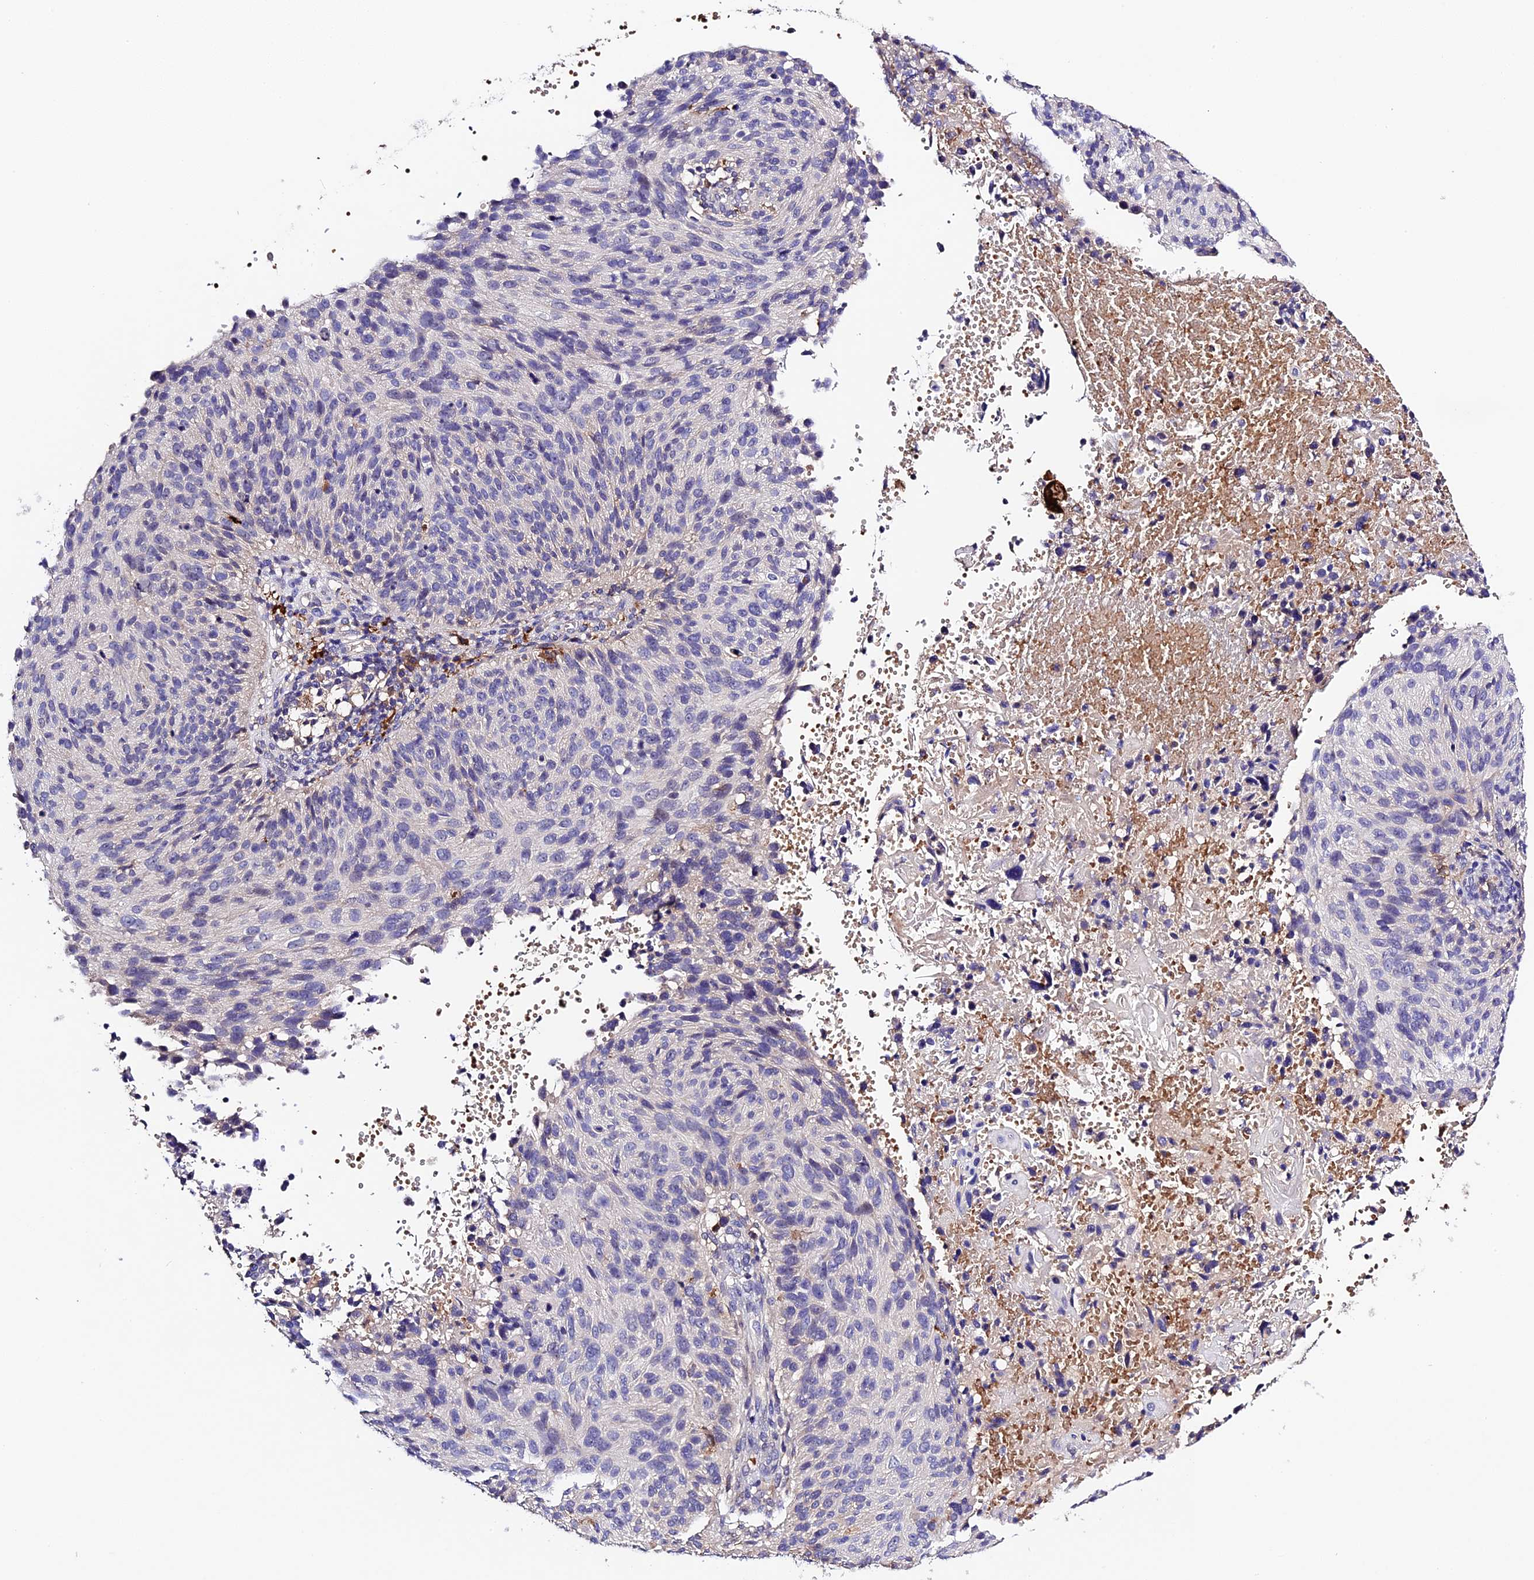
{"staining": {"intensity": "negative", "quantity": "none", "location": "none"}, "tissue": "cervical cancer", "cell_type": "Tumor cells", "image_type": "cancer", "snomed": [{"axis": "morphology", "description": "Squamous cell carcinoma, NOS"}, {"axis": "topography", "description": "Cervix"}], "caption": "A high-resolution image shows IHC staining of cervical cancer, which reveals no significant staining in tumor cells.", "gene": "CILP2", "patient": {"sex": "female", "age": 74}}